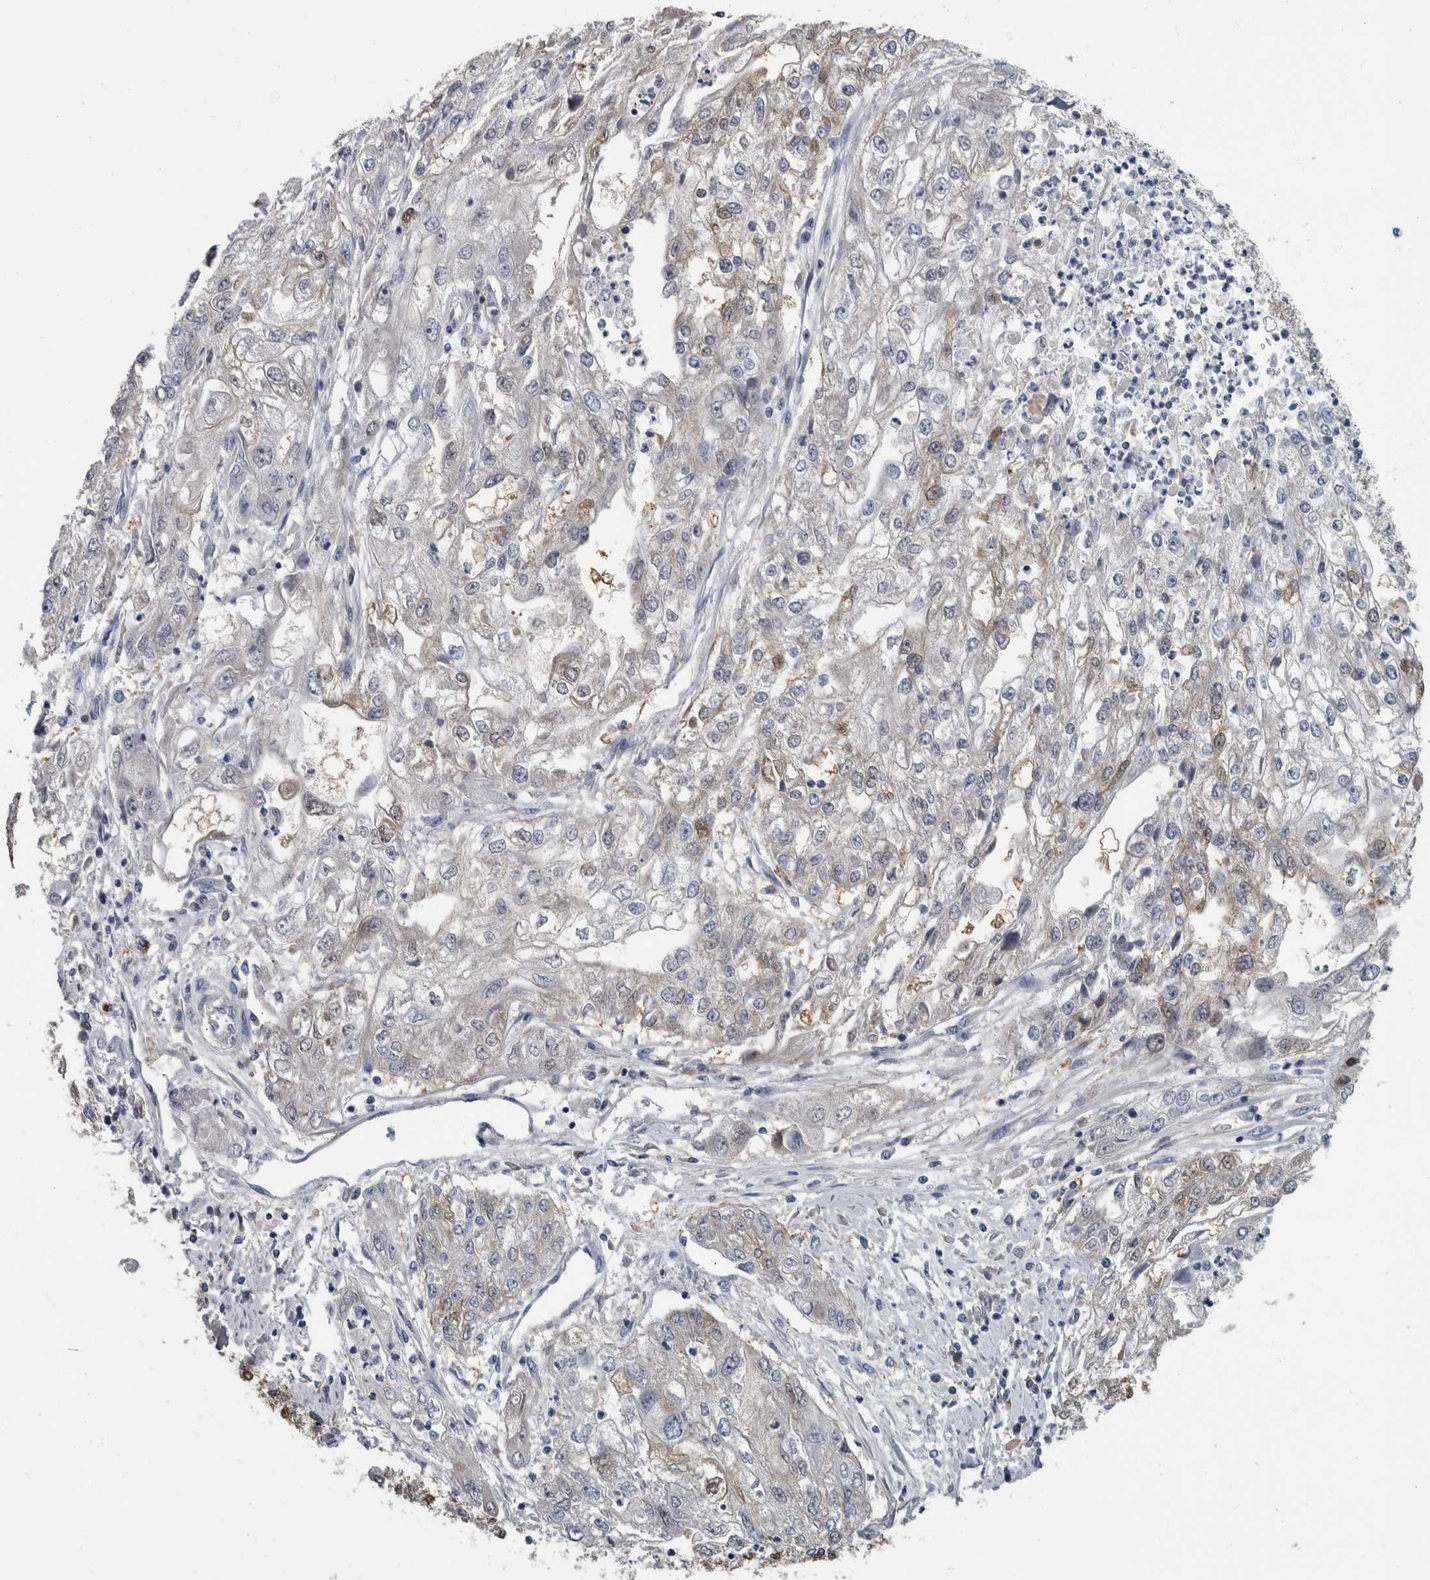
{"staining": {"intensity": "weak", "quantity": "25%-75%", "location": "cytoplasmic/membranous,nuclear"}, "tissue": "endometrial cancer", "cell_type": "Tumor cells", "image_type": "cancer", "snomed": [{"axis": "morphology", "description": "Adenocarcinoma, NOS"}, {"axis": "topography", "description": "Endometrium"}], "caption": "Tumor cells exhibit weak cytoplasmic/membranous and nuclear staining in about 25%-75% of cells in endometrial cancer.", "gene": "CAVIN4", "patient": {"sex": "female", "age": 49}}